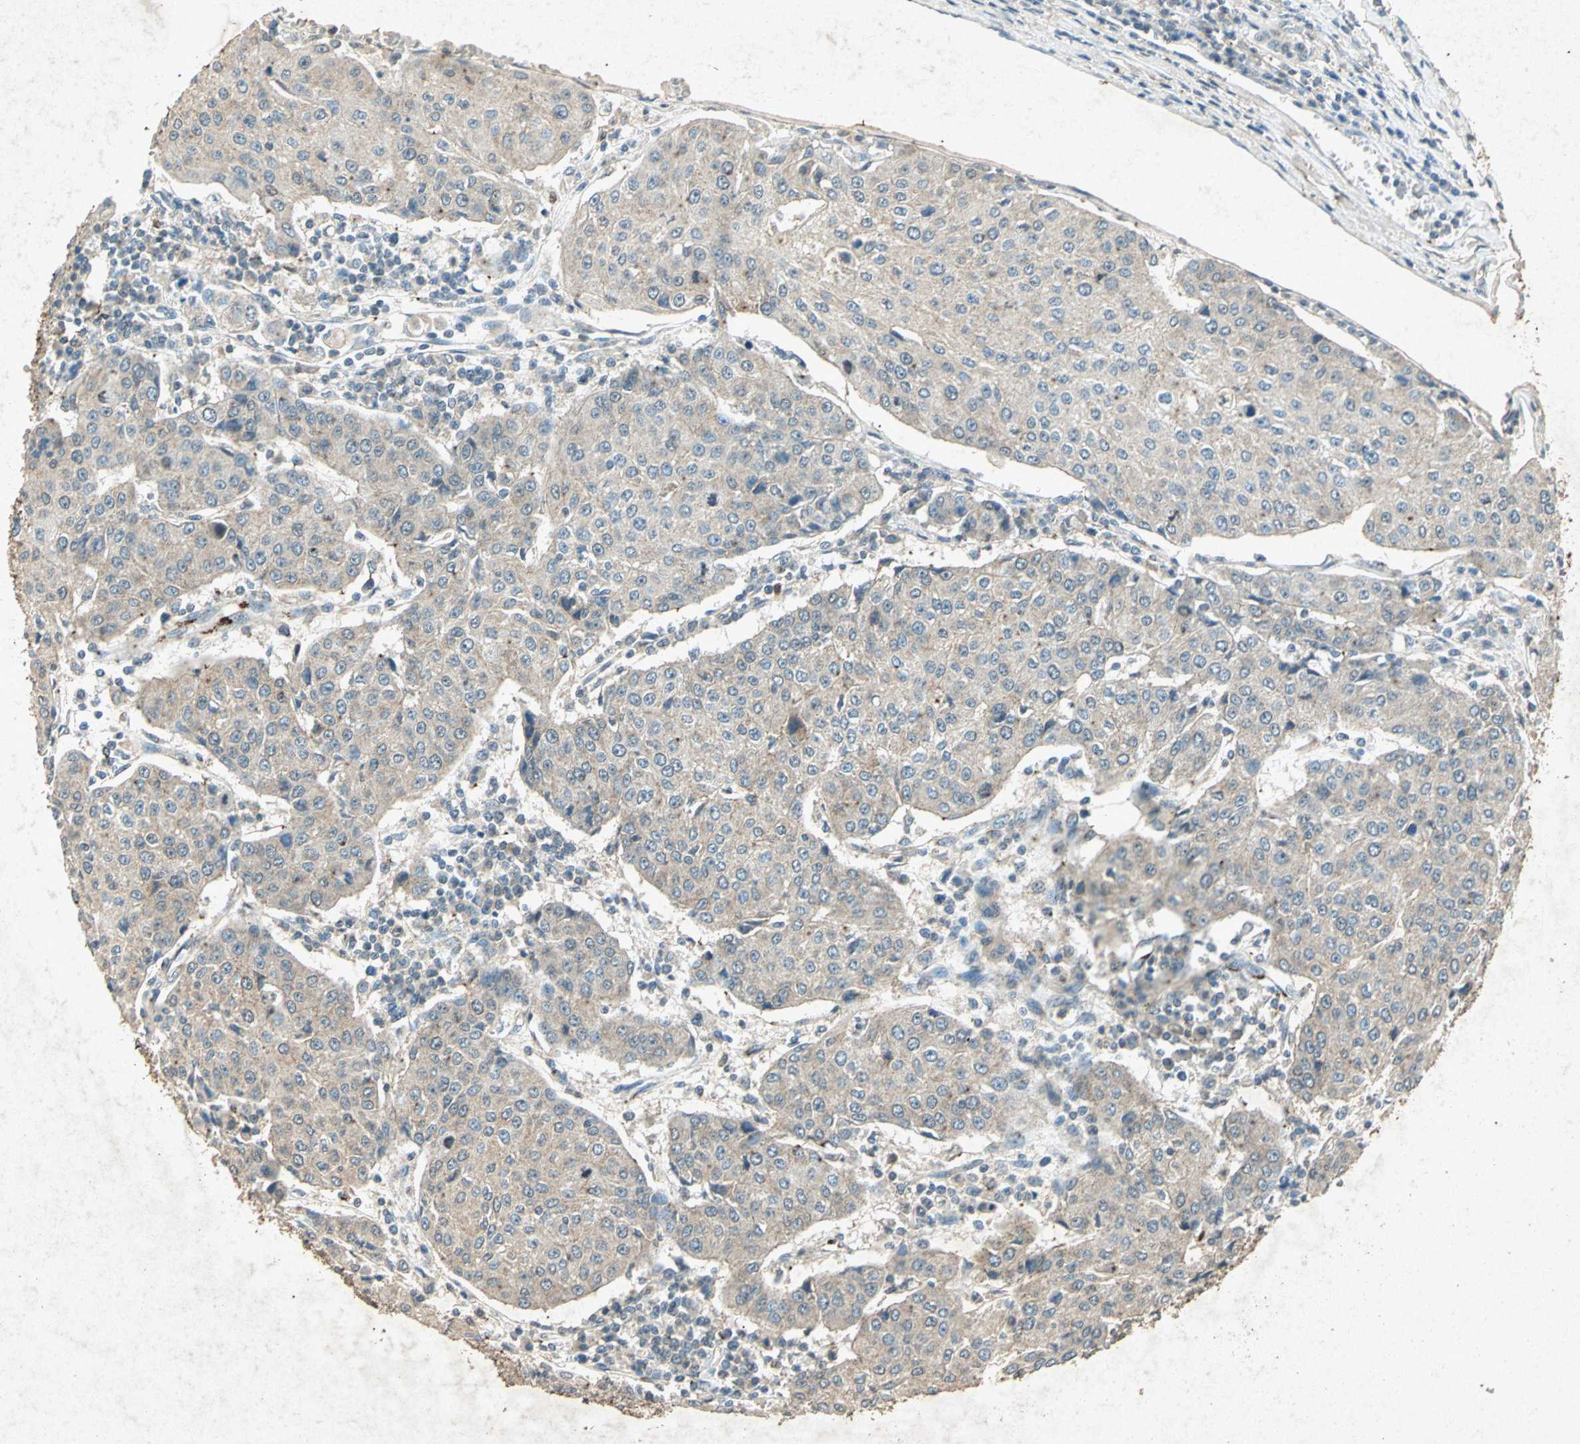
{"staining": {"intensity": "weak", "quantity": ">75%", "location": "cytoplasmic/membranous"}, "tissue": "urothelial cancer", "cell_type": "Tumor cells", "image_type": "cancer", "snomed": [{"axis": "morphology", "description": "Urothelial carcinoma, High grade"}, {"axis": "topography", "description": "Urinary bladder"}], "caption": "Weak cytoplasmic/membranous protein staining is seen in about >75% of tumor cells in high-grade urothelial carcinoma. Nuclei are stained in blue.", "gene": "PSEN1", "patient": {"sex": "female", "age": 85}}